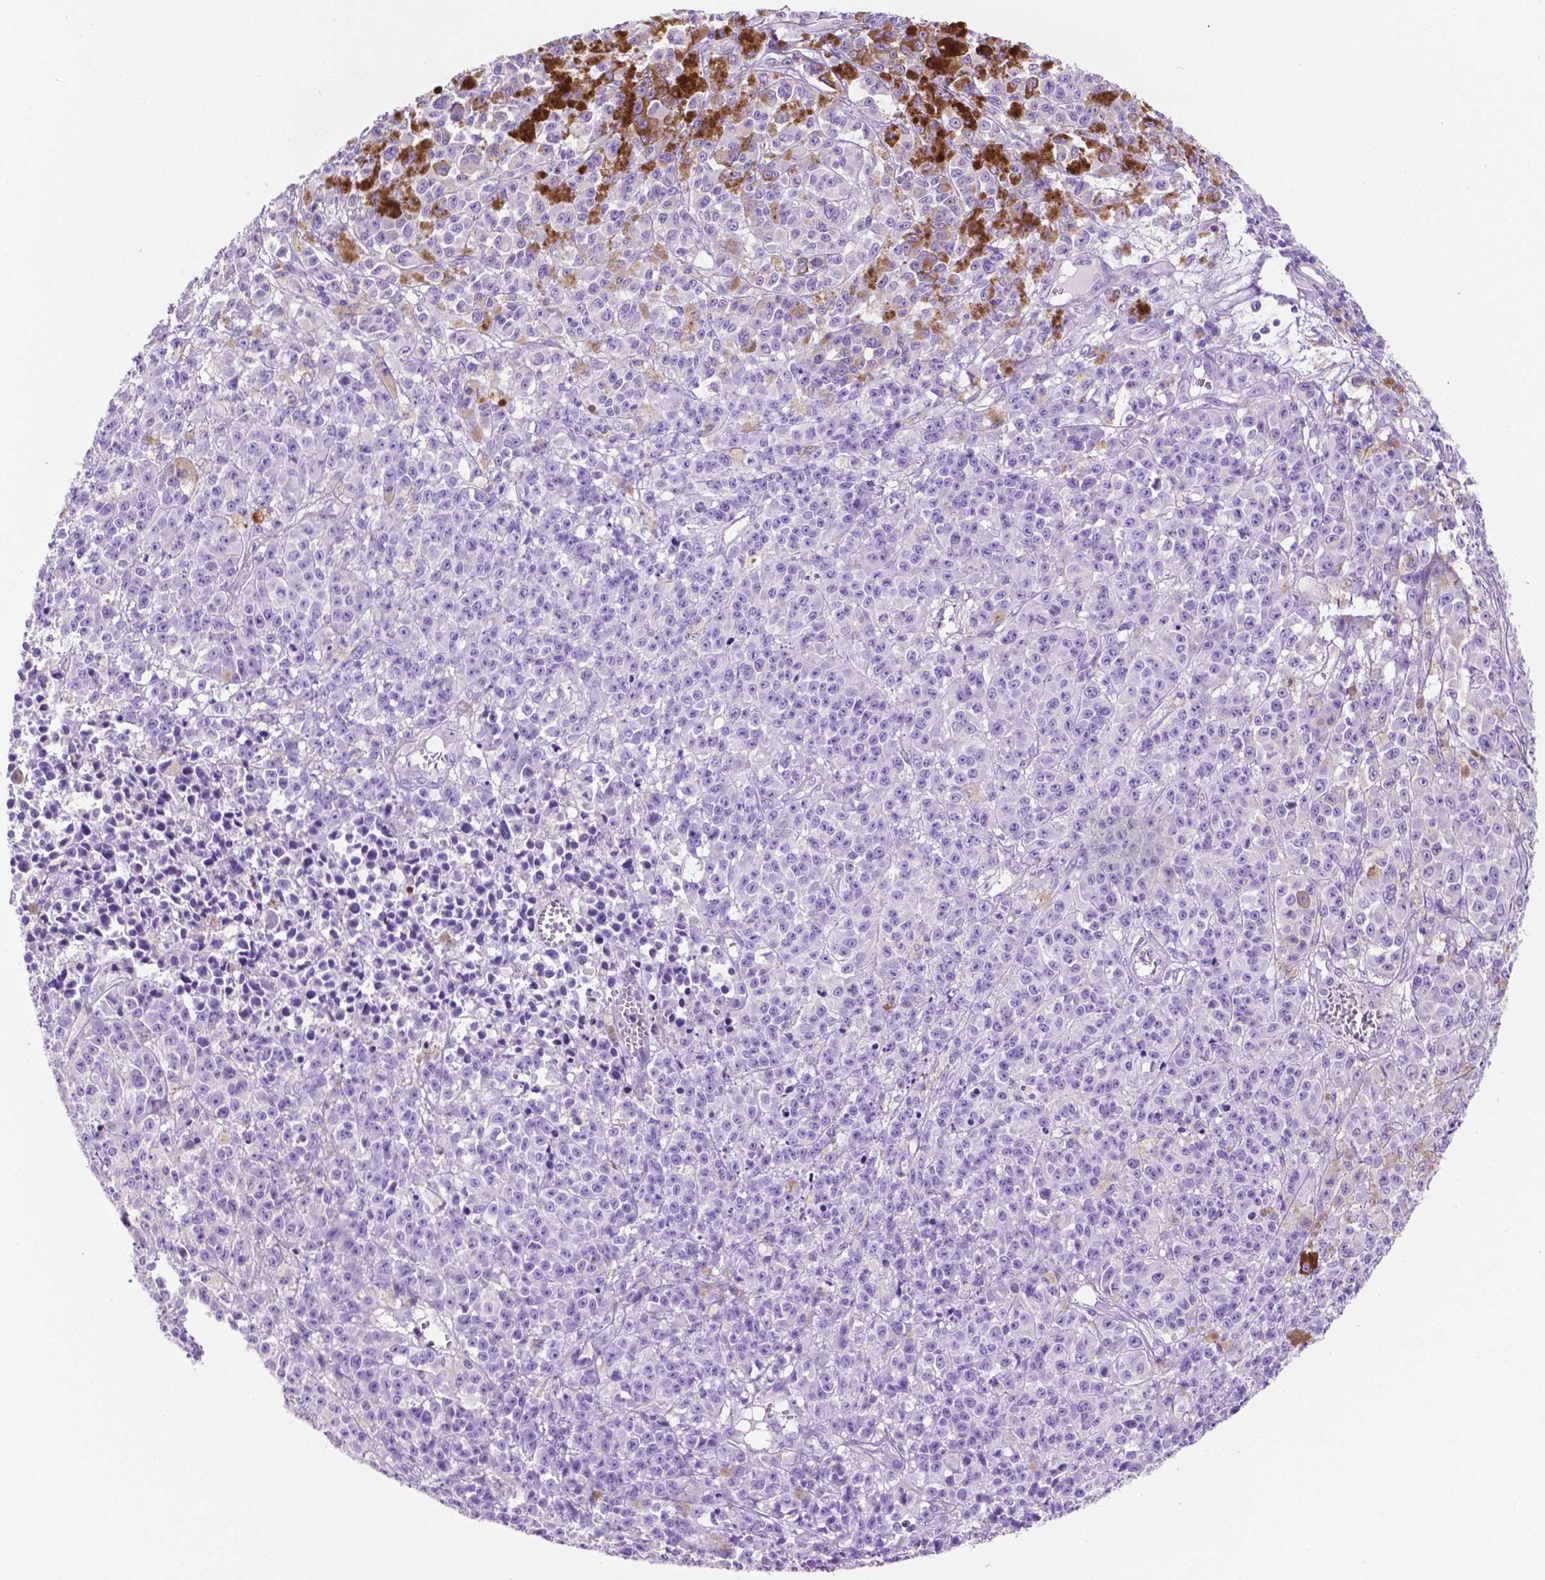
{"staining": {"intensity": "negative", "quantity": "none", "location": "none"}, "tissue": "melanoma", "cell_type": "Tumor cells", "image_type": "cancer", "snomed": [{"axis": "morphology", "description": "Malignant melanoma, NOS"}, {"axis": "topography", "description": "Skin"}], "caption": "Tumor cells show no significant positivity in malignant melanoma.", "gene": "IGFN1", "patient": {"sex": "female", "age": 58}}